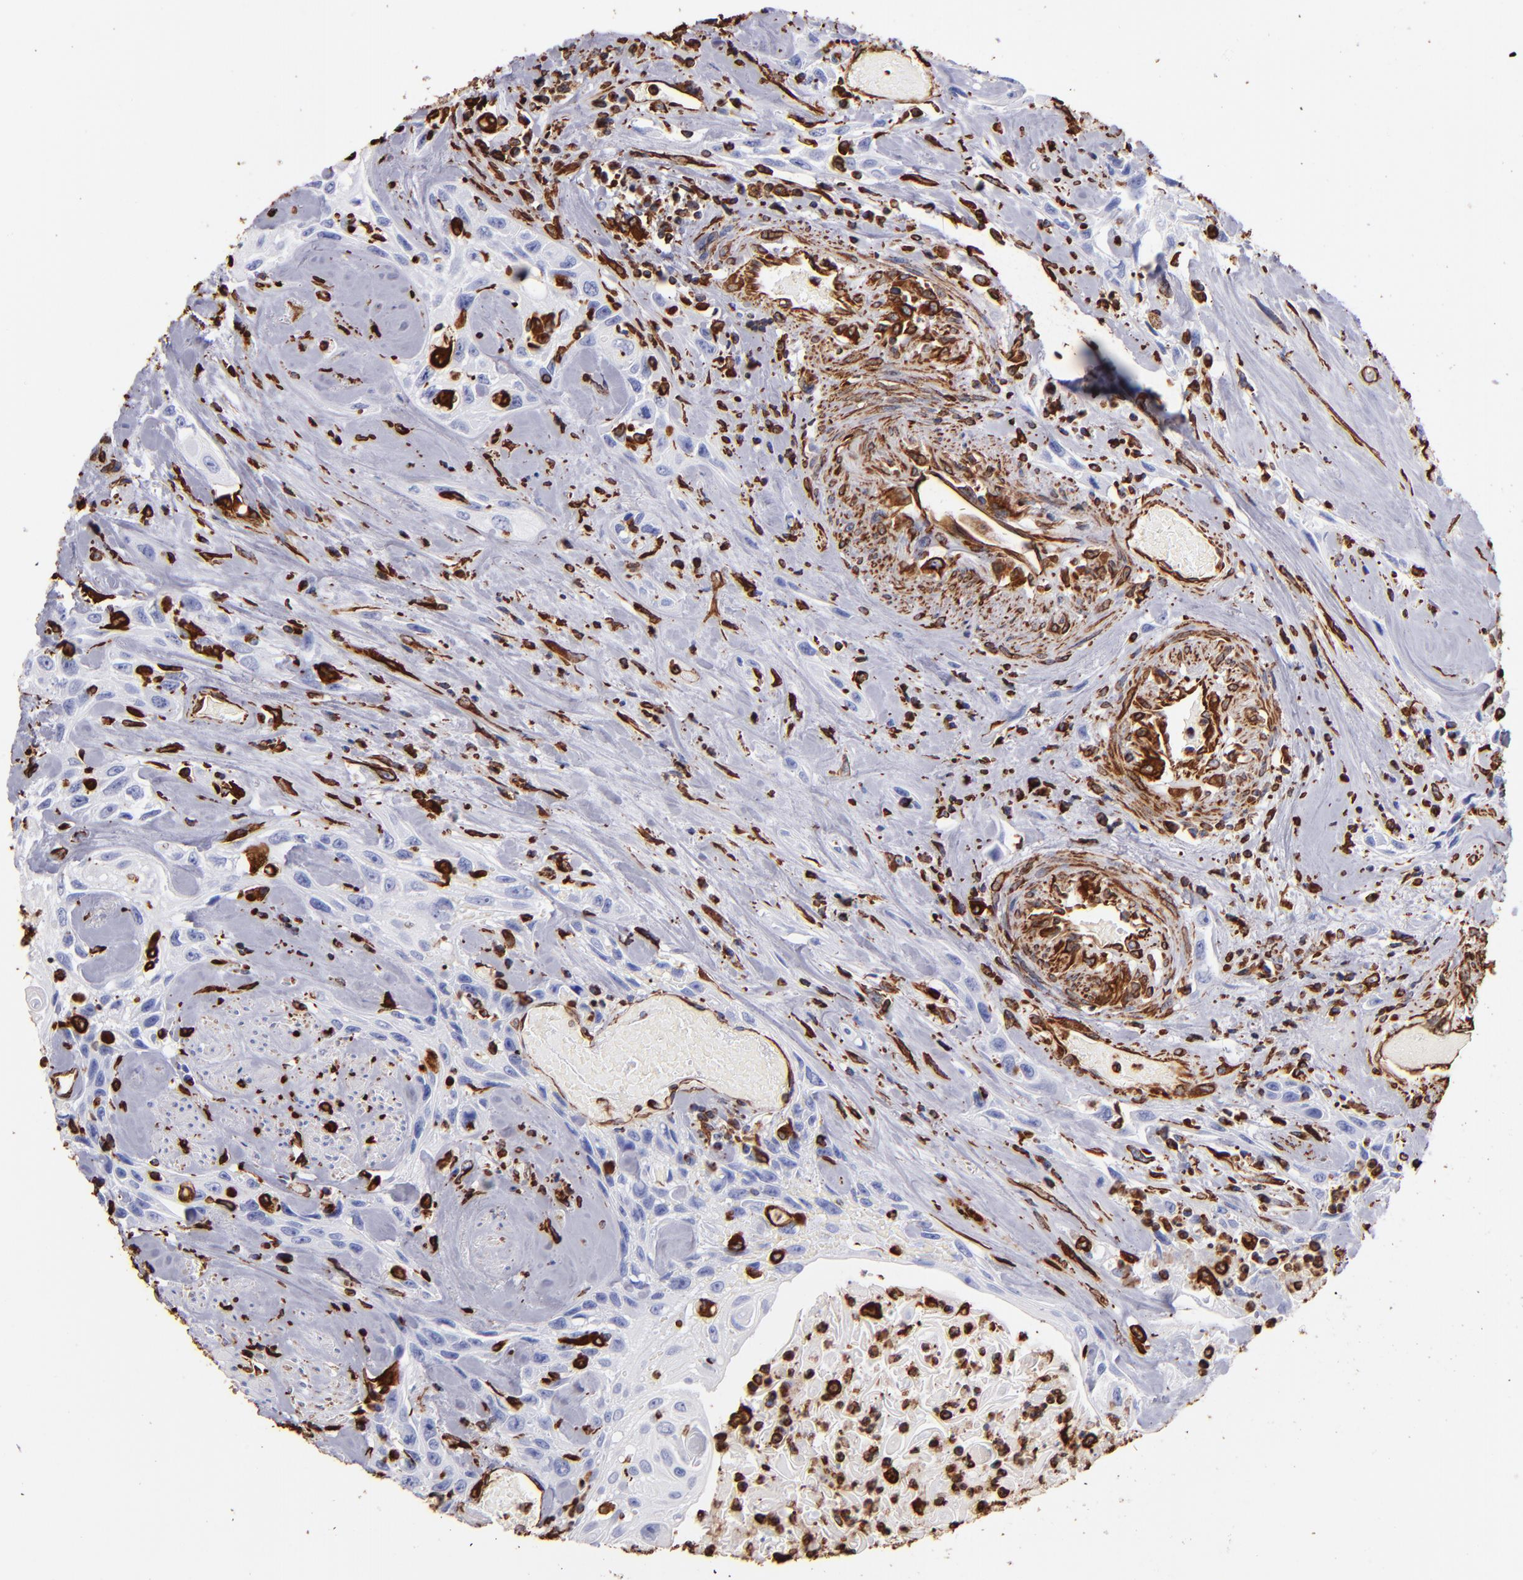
{"staining": {"intensity": "strong", "quantity": "<25%", "location": "cytoplasmic/membranous"}, "tissue": "urothelial cancer", "cell_type": "Tumor cells", "image_type": "cancer", "snomed": [{"axis": "morphology", "description": "Urothelial carcinoma, High grade"}, {"axis": "topography", "description": "Urinary bladder"}], "caption": "IHC histopathology image of human high-grade urothelial carcinoma stained for a protein (brown), which displays medium levels of strong cytoplasmic/membranous positivity in about <25% of tumor cells.", "gene": "VIM", "patient": {"sex": "female", "age": 84}}